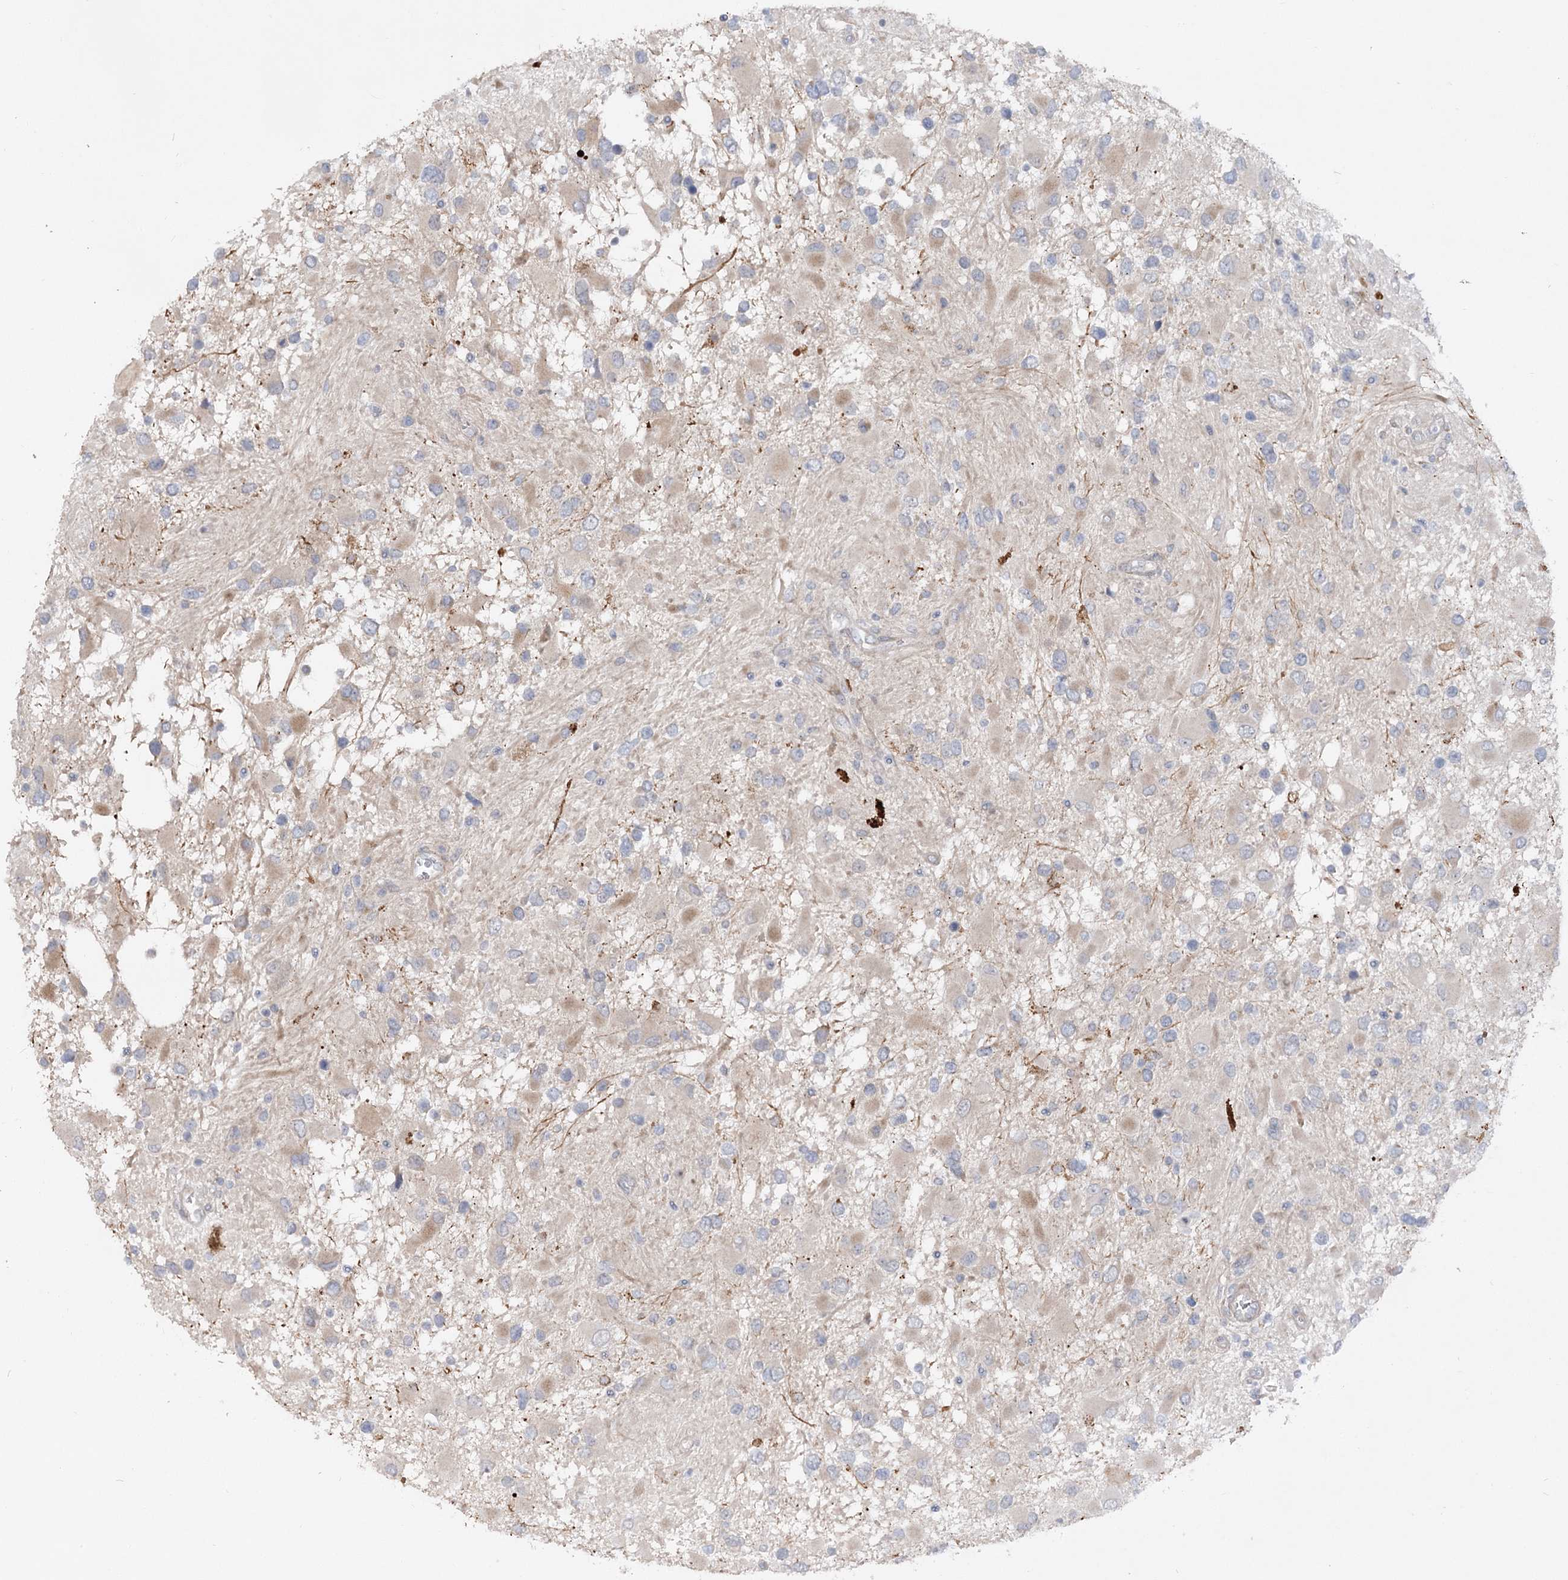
{"staining": {"intensity": "weak", "quantity": "<25%", "location": "cytoplasmic/membranous"}, "tissue": "glioma", "cell_type": "Tumor cells", "image_type": "cancer", "snomed": [{"axis": "morphology", "description": "Glioma, malignant, High grade"}, {"axis": "topography", "description": "Brain"}], "caption": "There is no significant positivity in tumor cells of malignant glioma (high-grade). (Stains: DAB (3,3'-diaminobenzidine) IHC with hematoxylin counter stain, Microscopy: brightfield microscopy at high magnification).", "gene": "FGF19", "patient": {"sex": "male", "age": 53}}